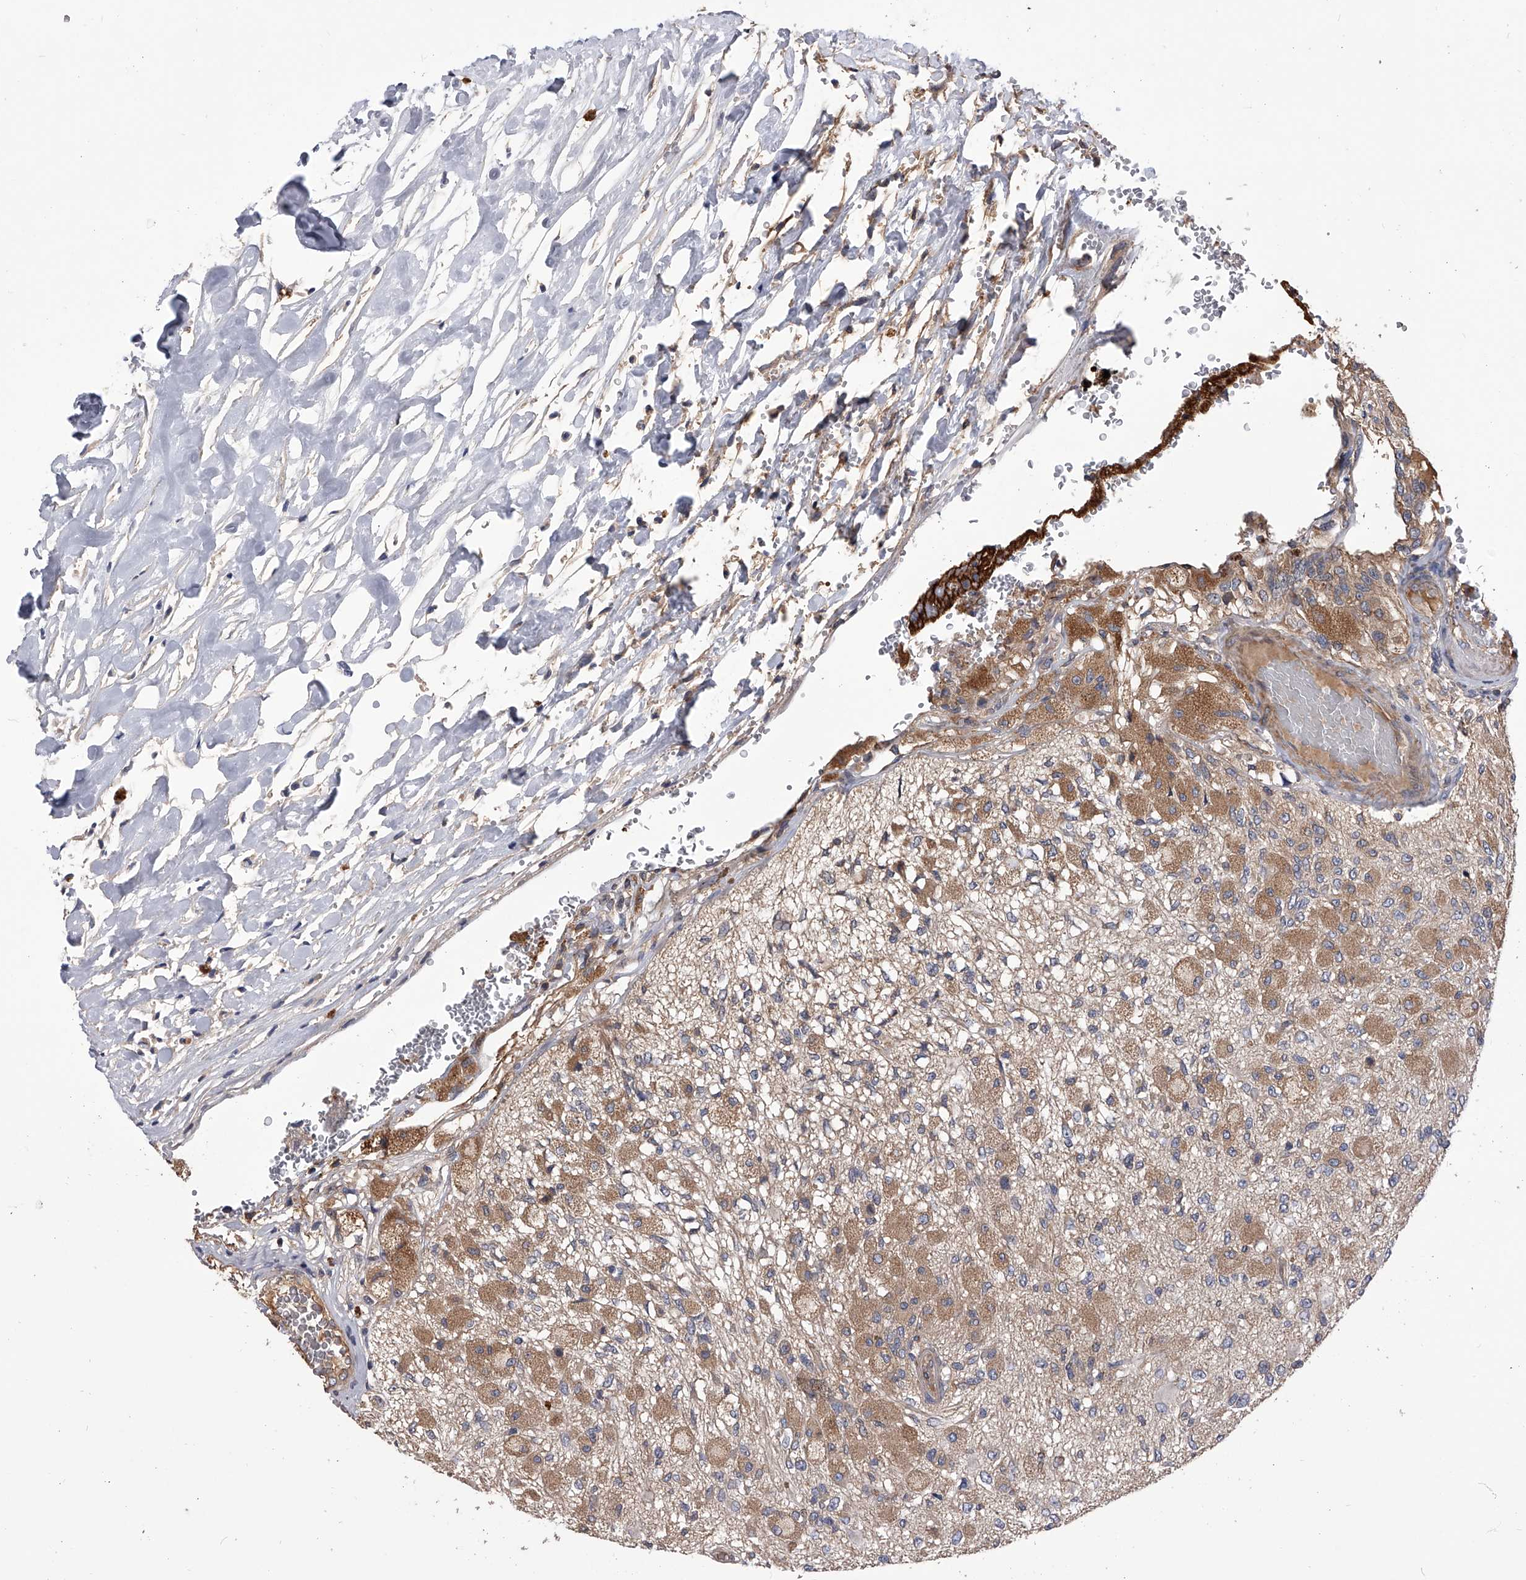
{"staining": {"intensity": "moderate", "quantity": "25%-75%", "location": "cytoplasmic/membranous"}, "tissue": "glioma", "cell_type": "Tumor cells", "image_type": "cancer", "snomed": [{"axis": "morphology", "description": "Normal tissue, NOS"}, {"axis": "morphology", "description": "Glioma, malignant, High grade"}, {"axis": "topography", "description": "Cerebral cortex"}], "caption": "Immunohistochemical staining of malignant glioma (high-grade) shows moderate cytoplasmic/membranous protein positivity in about 25%-75% of tumor cells. (IHC, brightfield microscopy, high magnification).", "gene": "CUL7", "patient": {"sex": "male", "age": 77}}